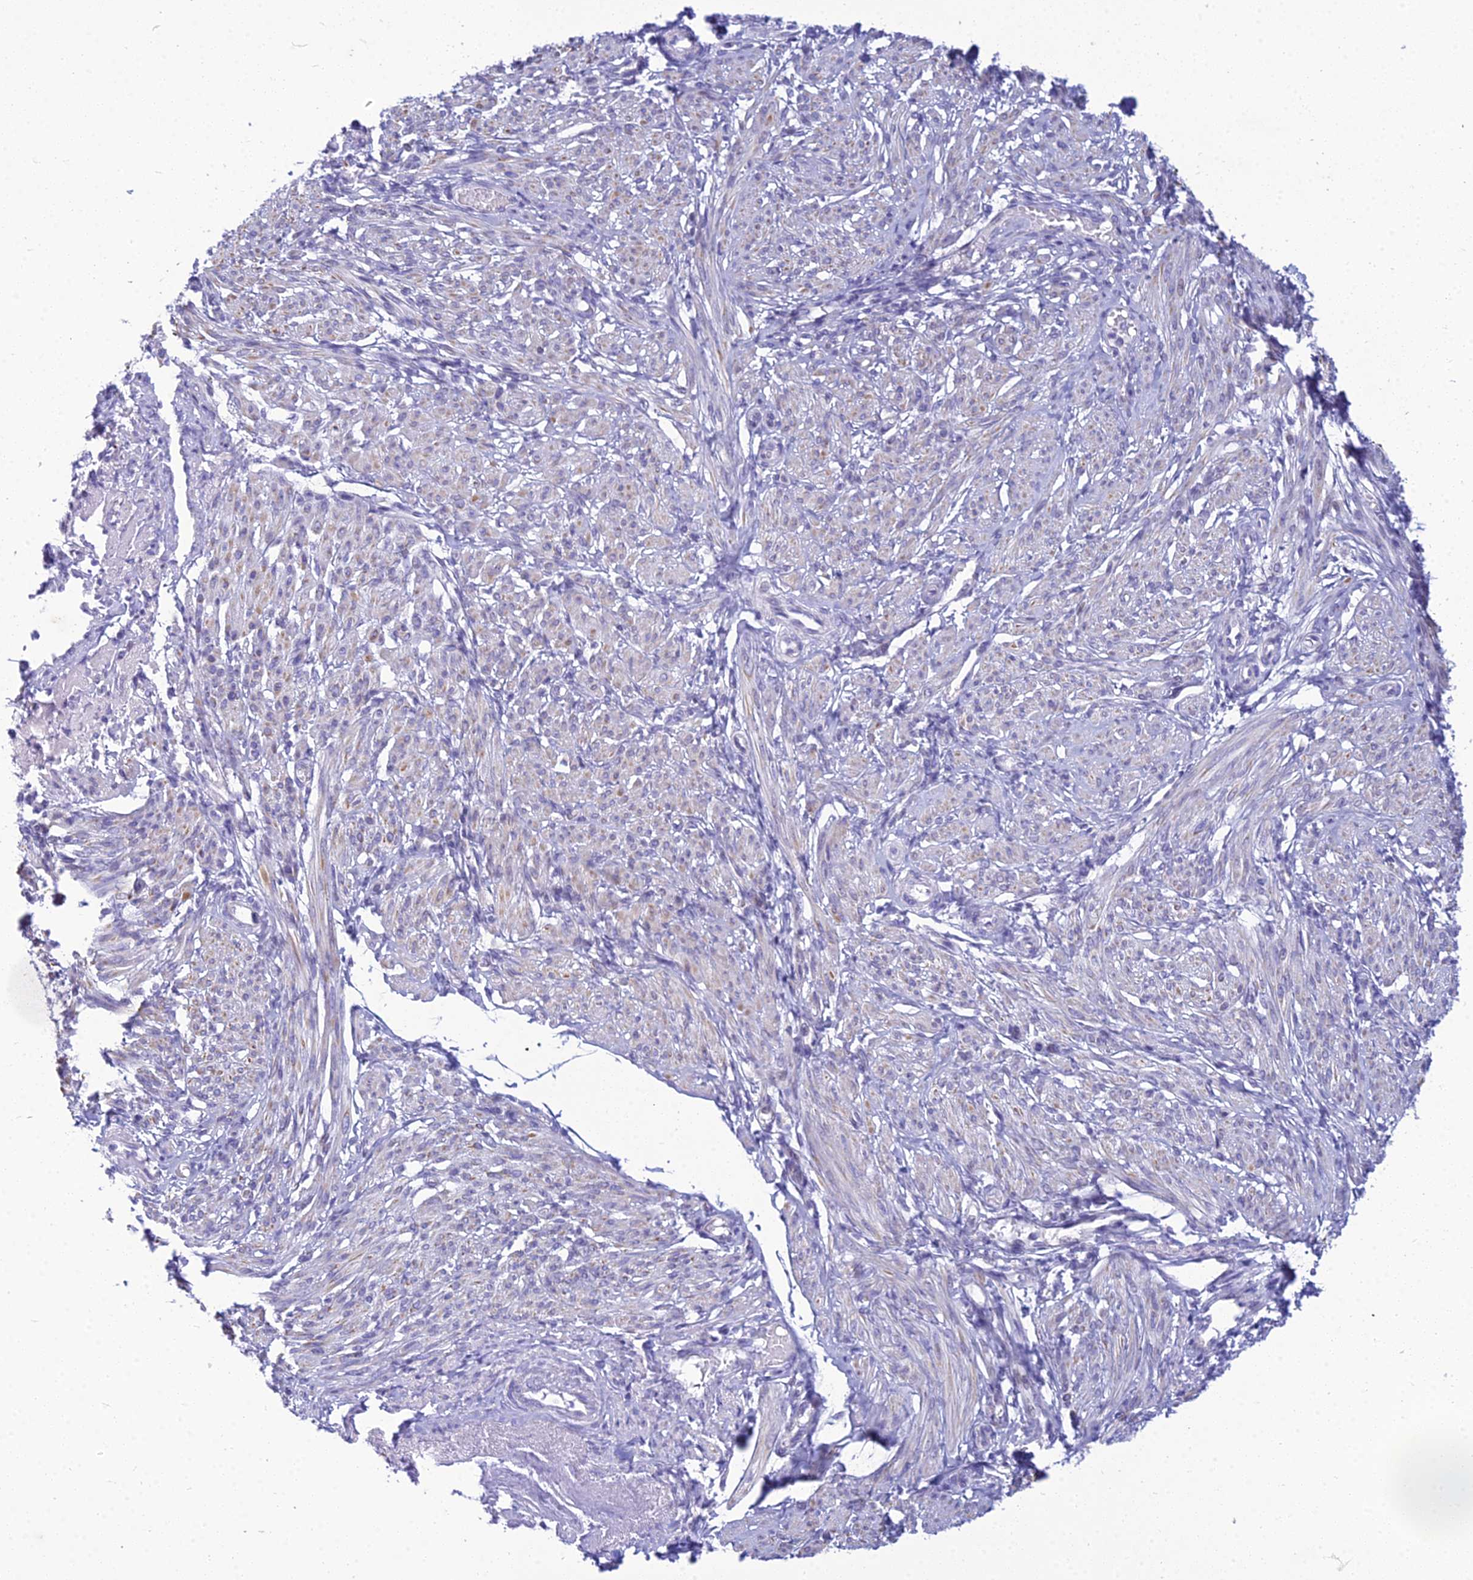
{"staining": {"intensity": "negative", "quantity": "none", "location": "none"}, "tissue": "smooth muscle", "cell_type": "Smooth muscle cells", "image_type": "normal", "snomed": [{"axis": "morphology", "description": "Normal tissue, NOS"}, {"axis": "topography", "description": "Smooth muscle"}], "caption": "This image is of normal smooth muscle stained with immunohistochemistry to label a protein in brown with the nuclei are counter-stained blue. There is no staining in smooth muscle cells. (DAB IHC with hematoxylin counter stain).", "gene": "ZMIZ1", "patient": {"sex": "female", "age": 39}}